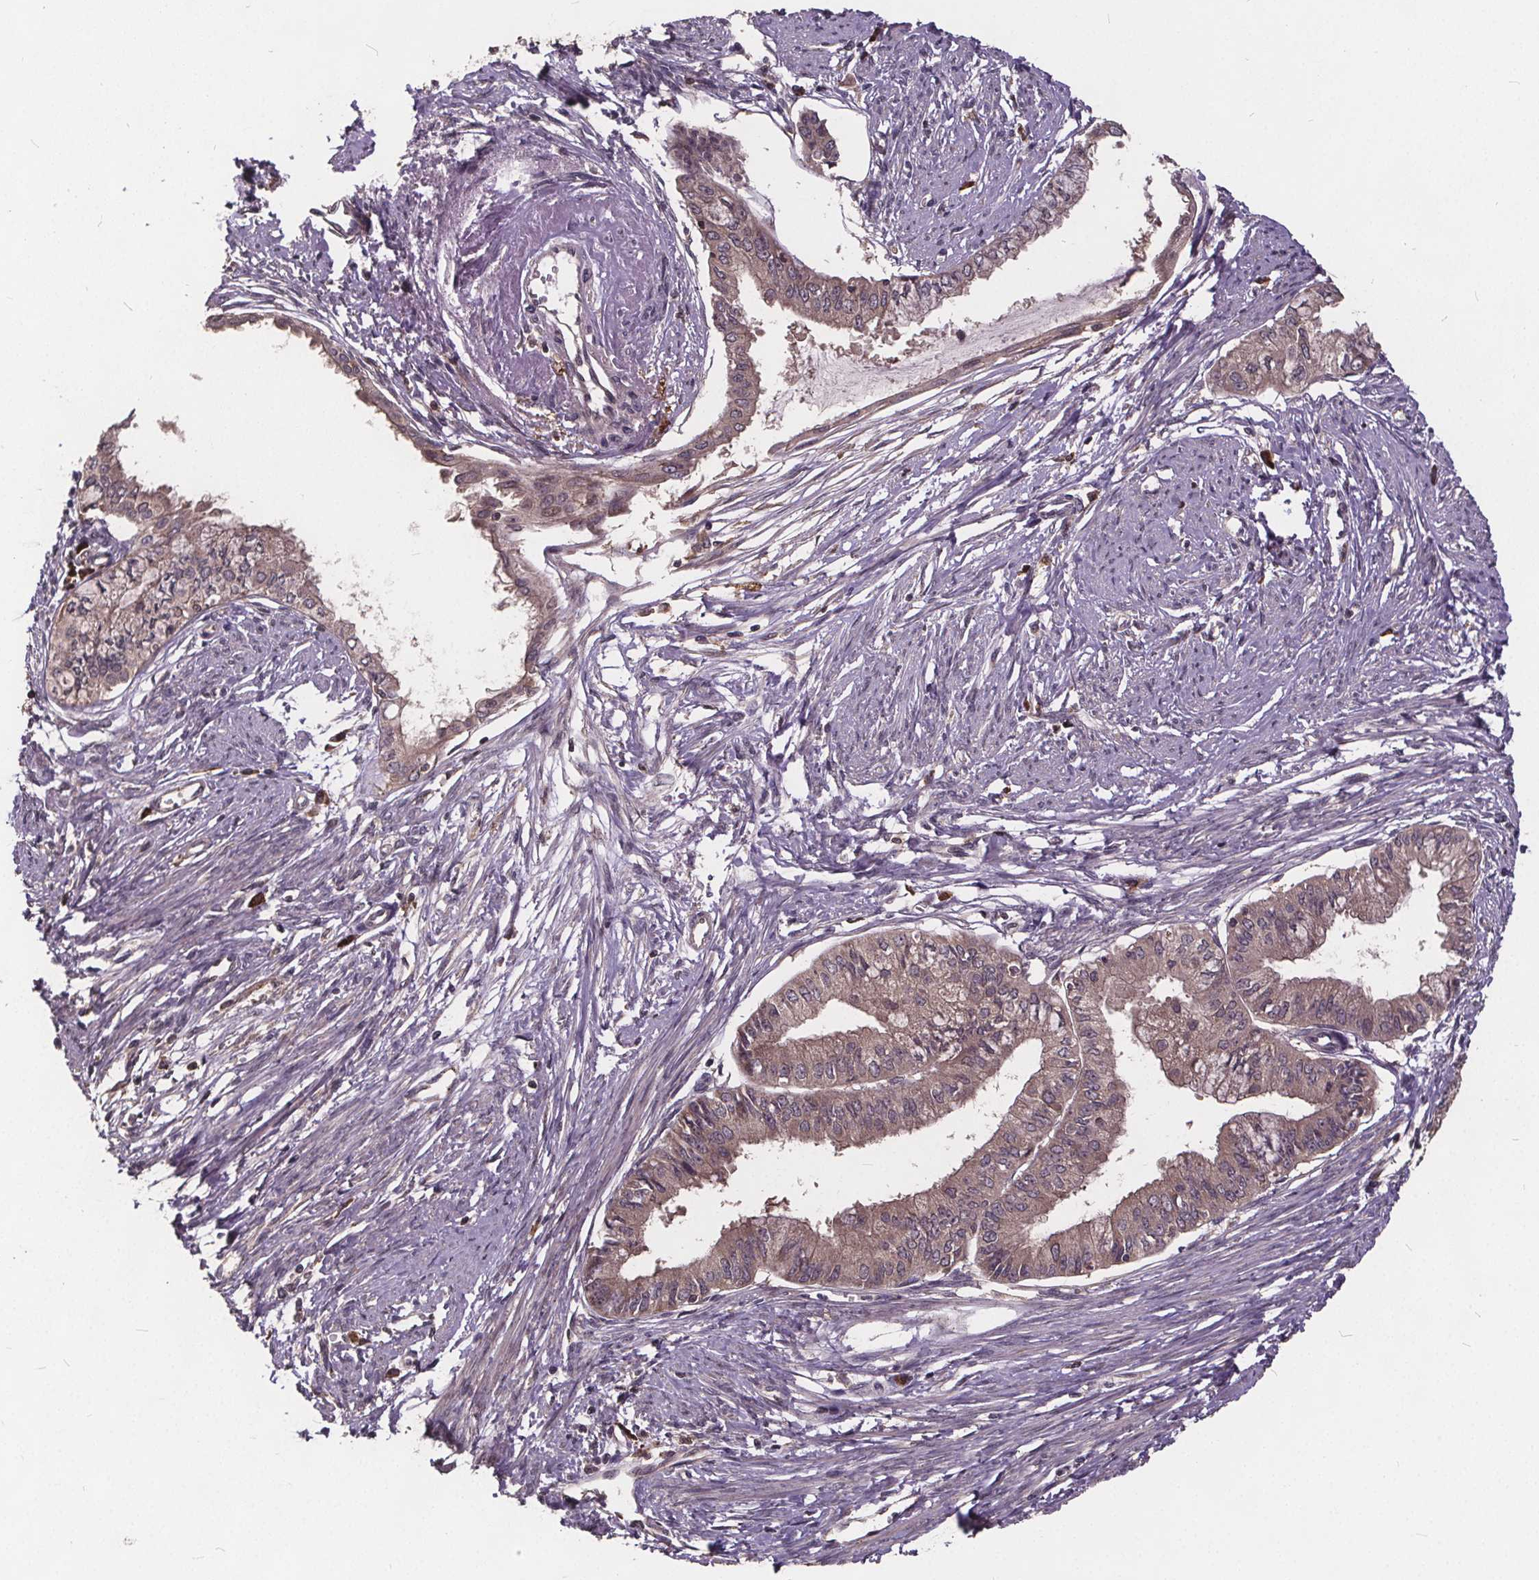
{"staining": {"intensity": "weak", "quantity": ">75%", "location": "cytoplasmic/membranous"}, "tissue": "endometrial cancer", "cell_type": "Tumor cells", "image_type": "cancer", "snomed": [{"axis": "morphology", "description": "Adenocarcinoma, NOS"}, {"axis": "topography", "description": "Endometrium"}], "caption": "Endometrial cancer tissue shows weak cytoplasmic/membranous staining in approximately >75% of tumor cells", "gene": "USP9X", "patient": {"sex": "female", "age": 76}}